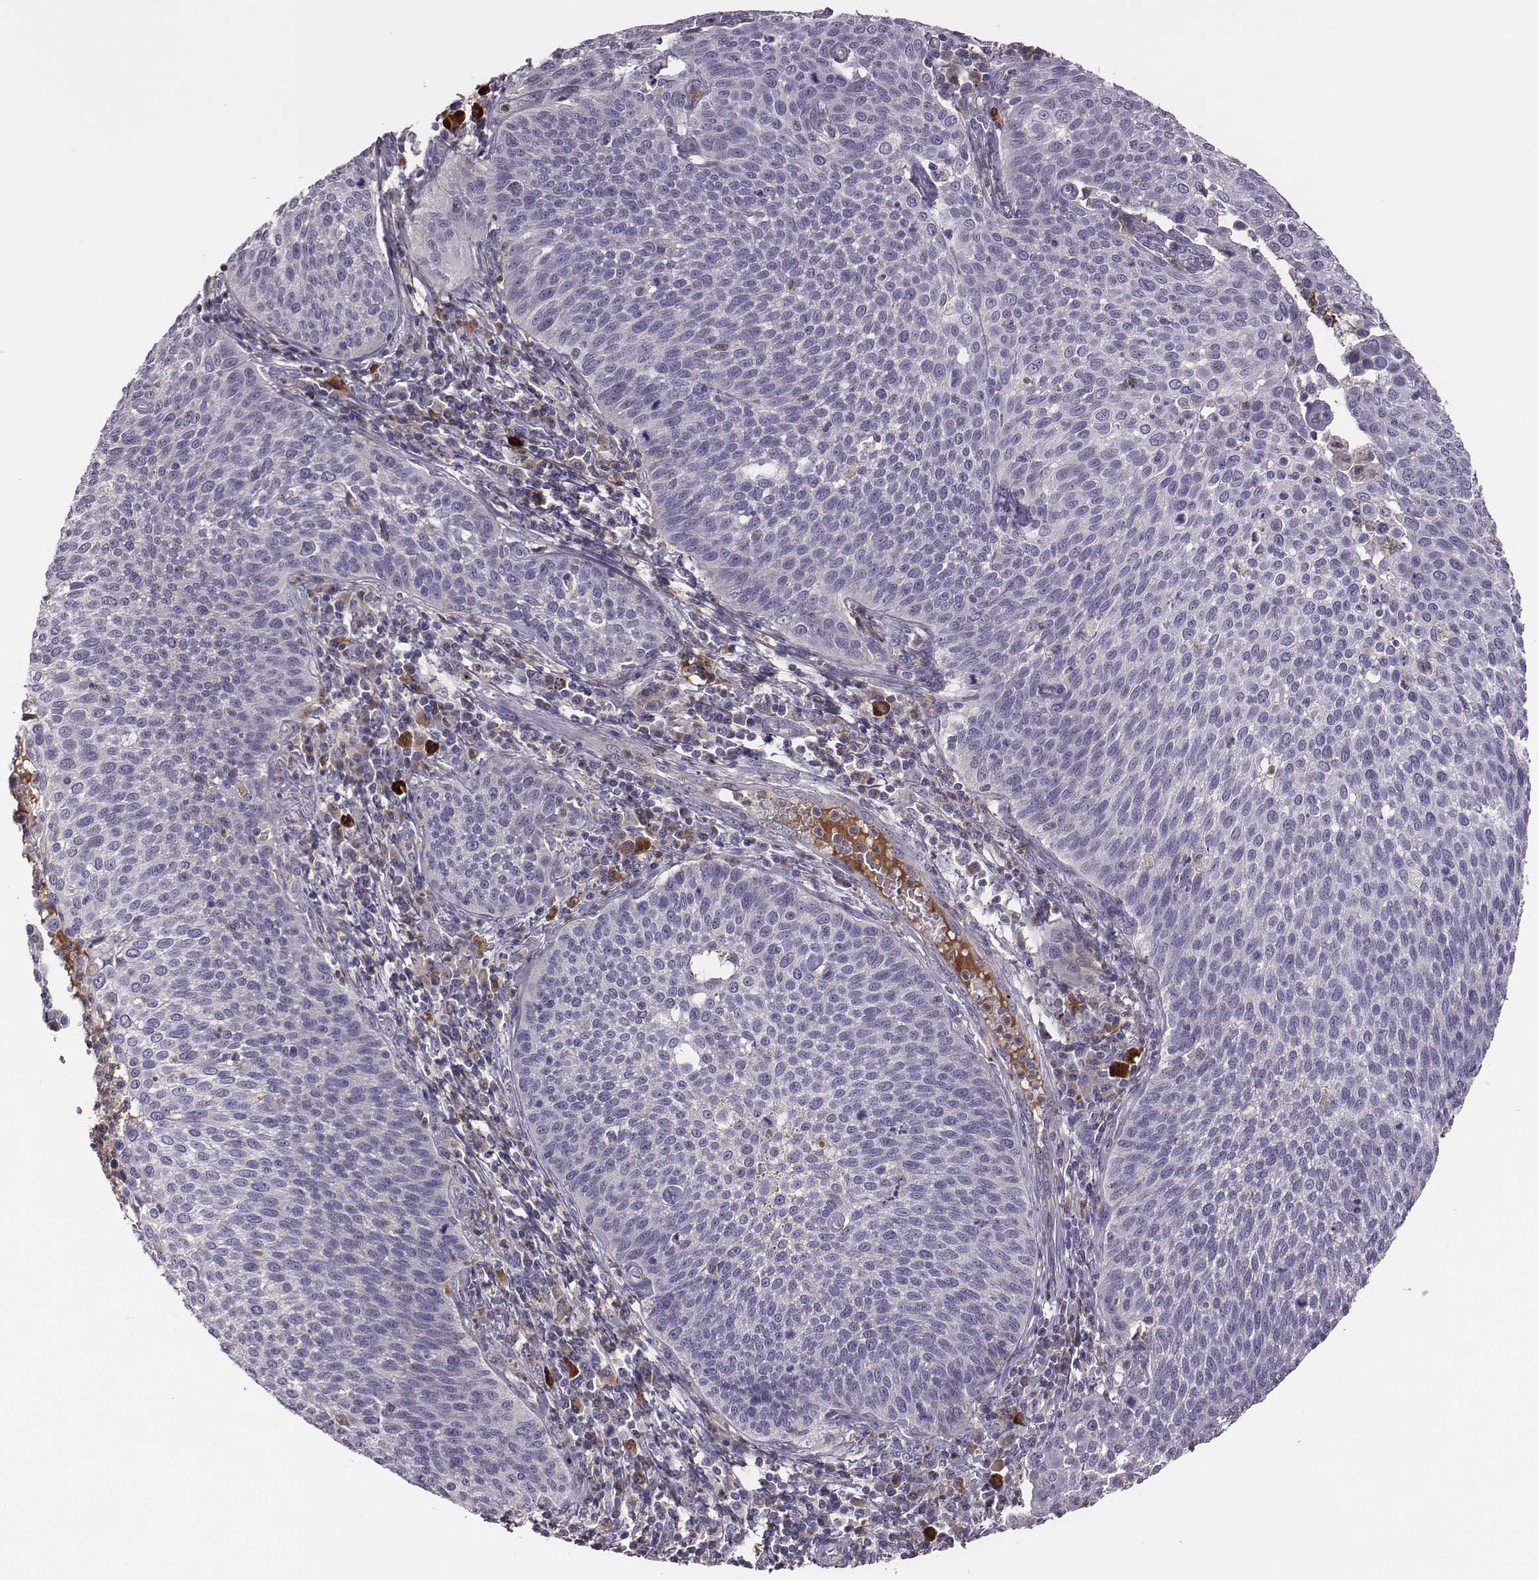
{"staining": {"intensity": "negative", "quantity": "none", "location": "none"}, "tissue": "cervical cancer", "cell_type": "Tumor cells", "image_type": "cancer", "snomed": [{"axis": "morphology", "description": "Squamous cell carcinoma, NOS"}, {"axis": "topography", "description": "Cervix"}], "caption": "An immunohistochemistry (IHC) image of squamous cell carcinoma (cervical) is shown. There is no staining in tumor cells of squamous cell carcinoma (cervical).", "gene": "KMO", "patient": {"sex": "female", "age": 34}}